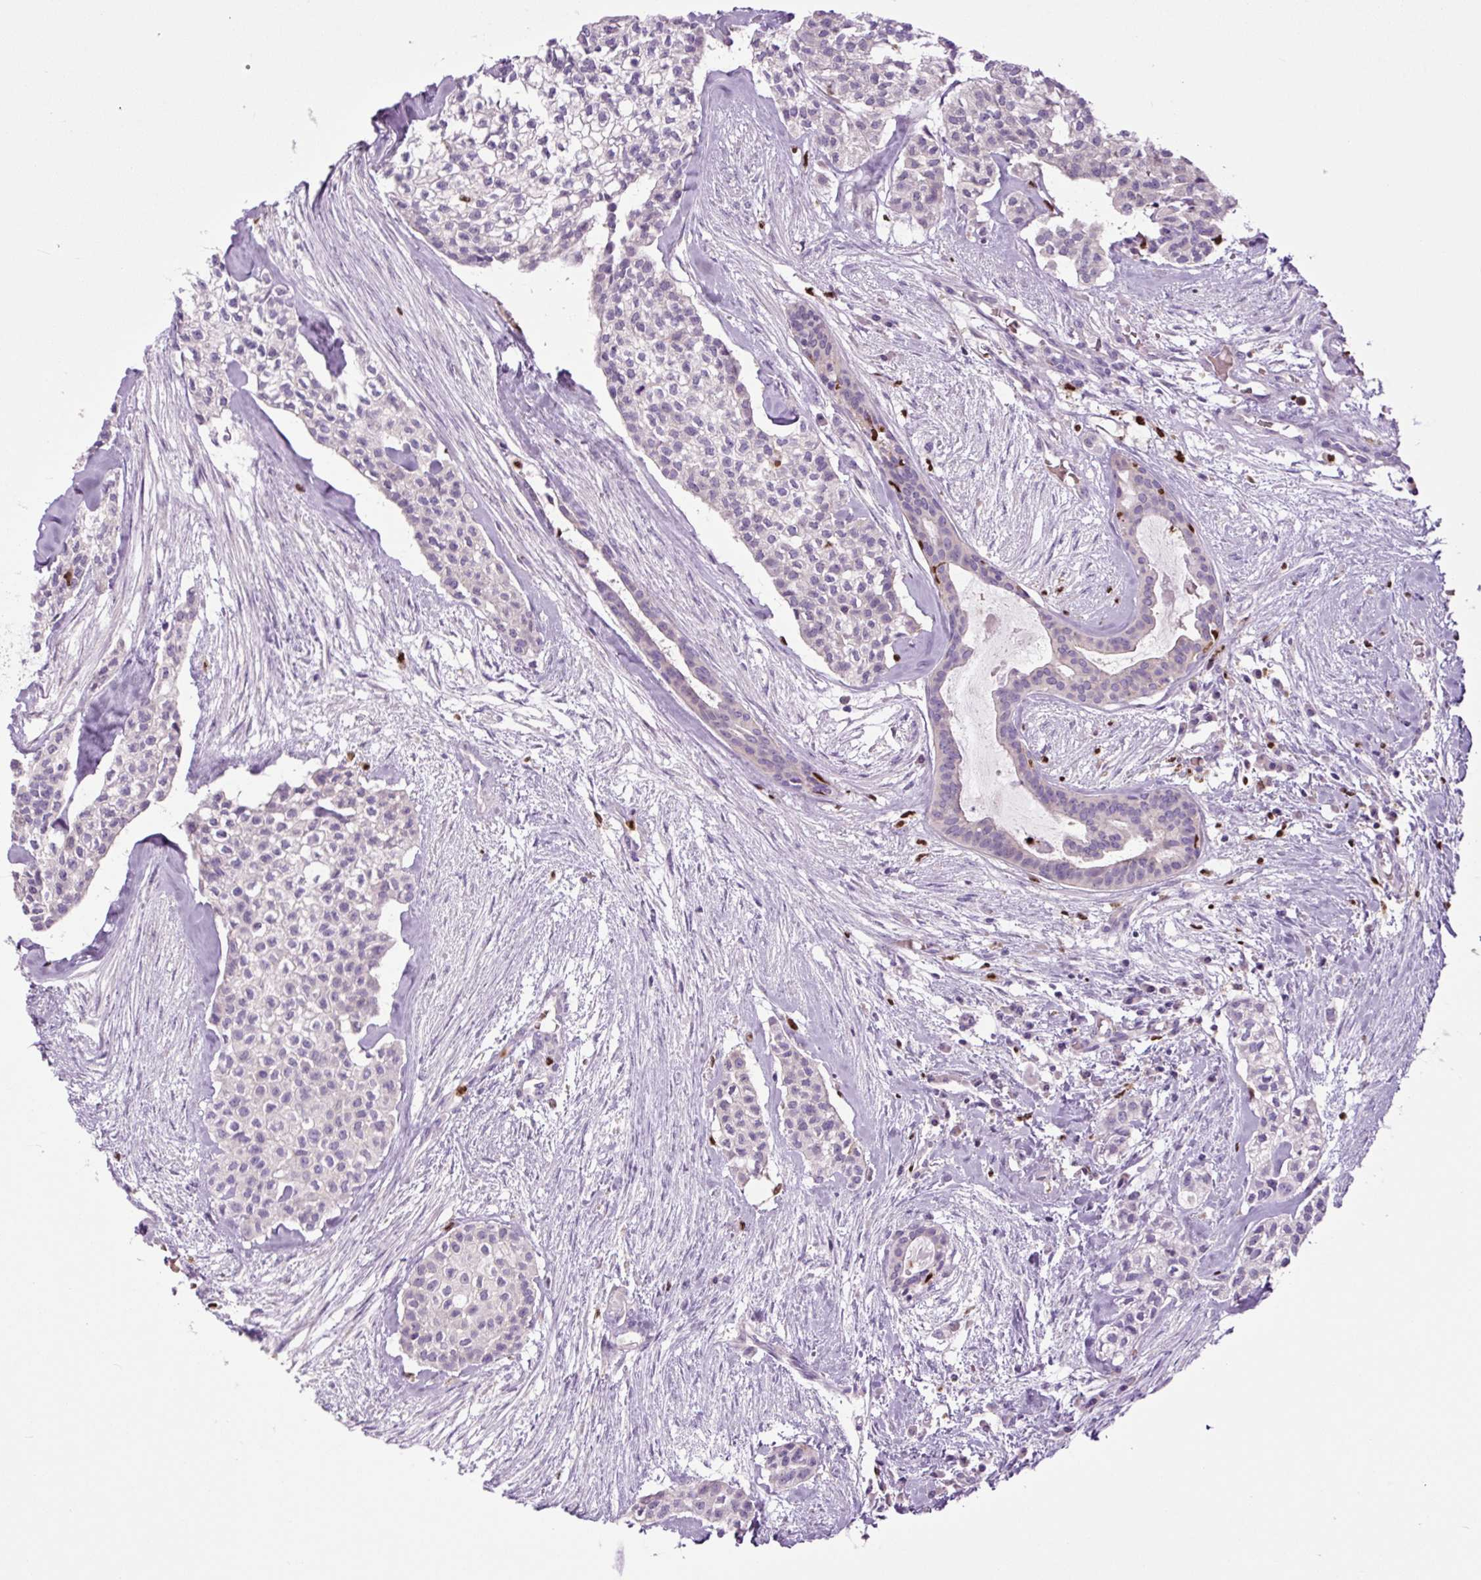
{"staining": {"intensity": "negative", "quantity": "none", "location": "none"}, "tissue": "head and neck cancer", "cell_type": "Tumor cells", "image_type": "cancer", "snomed": [{"axis": "morphology", "description": "Adenocarcinoma, NOS"}, {"axis": "topography", "description": "Head-Neck"}], "caption": "Immunohistochemistry of human head and neck adenocarcinoma displays no expression in tumor cells.", "gene": "SPI1", "patient": {"sex": "male", "age": 81}}